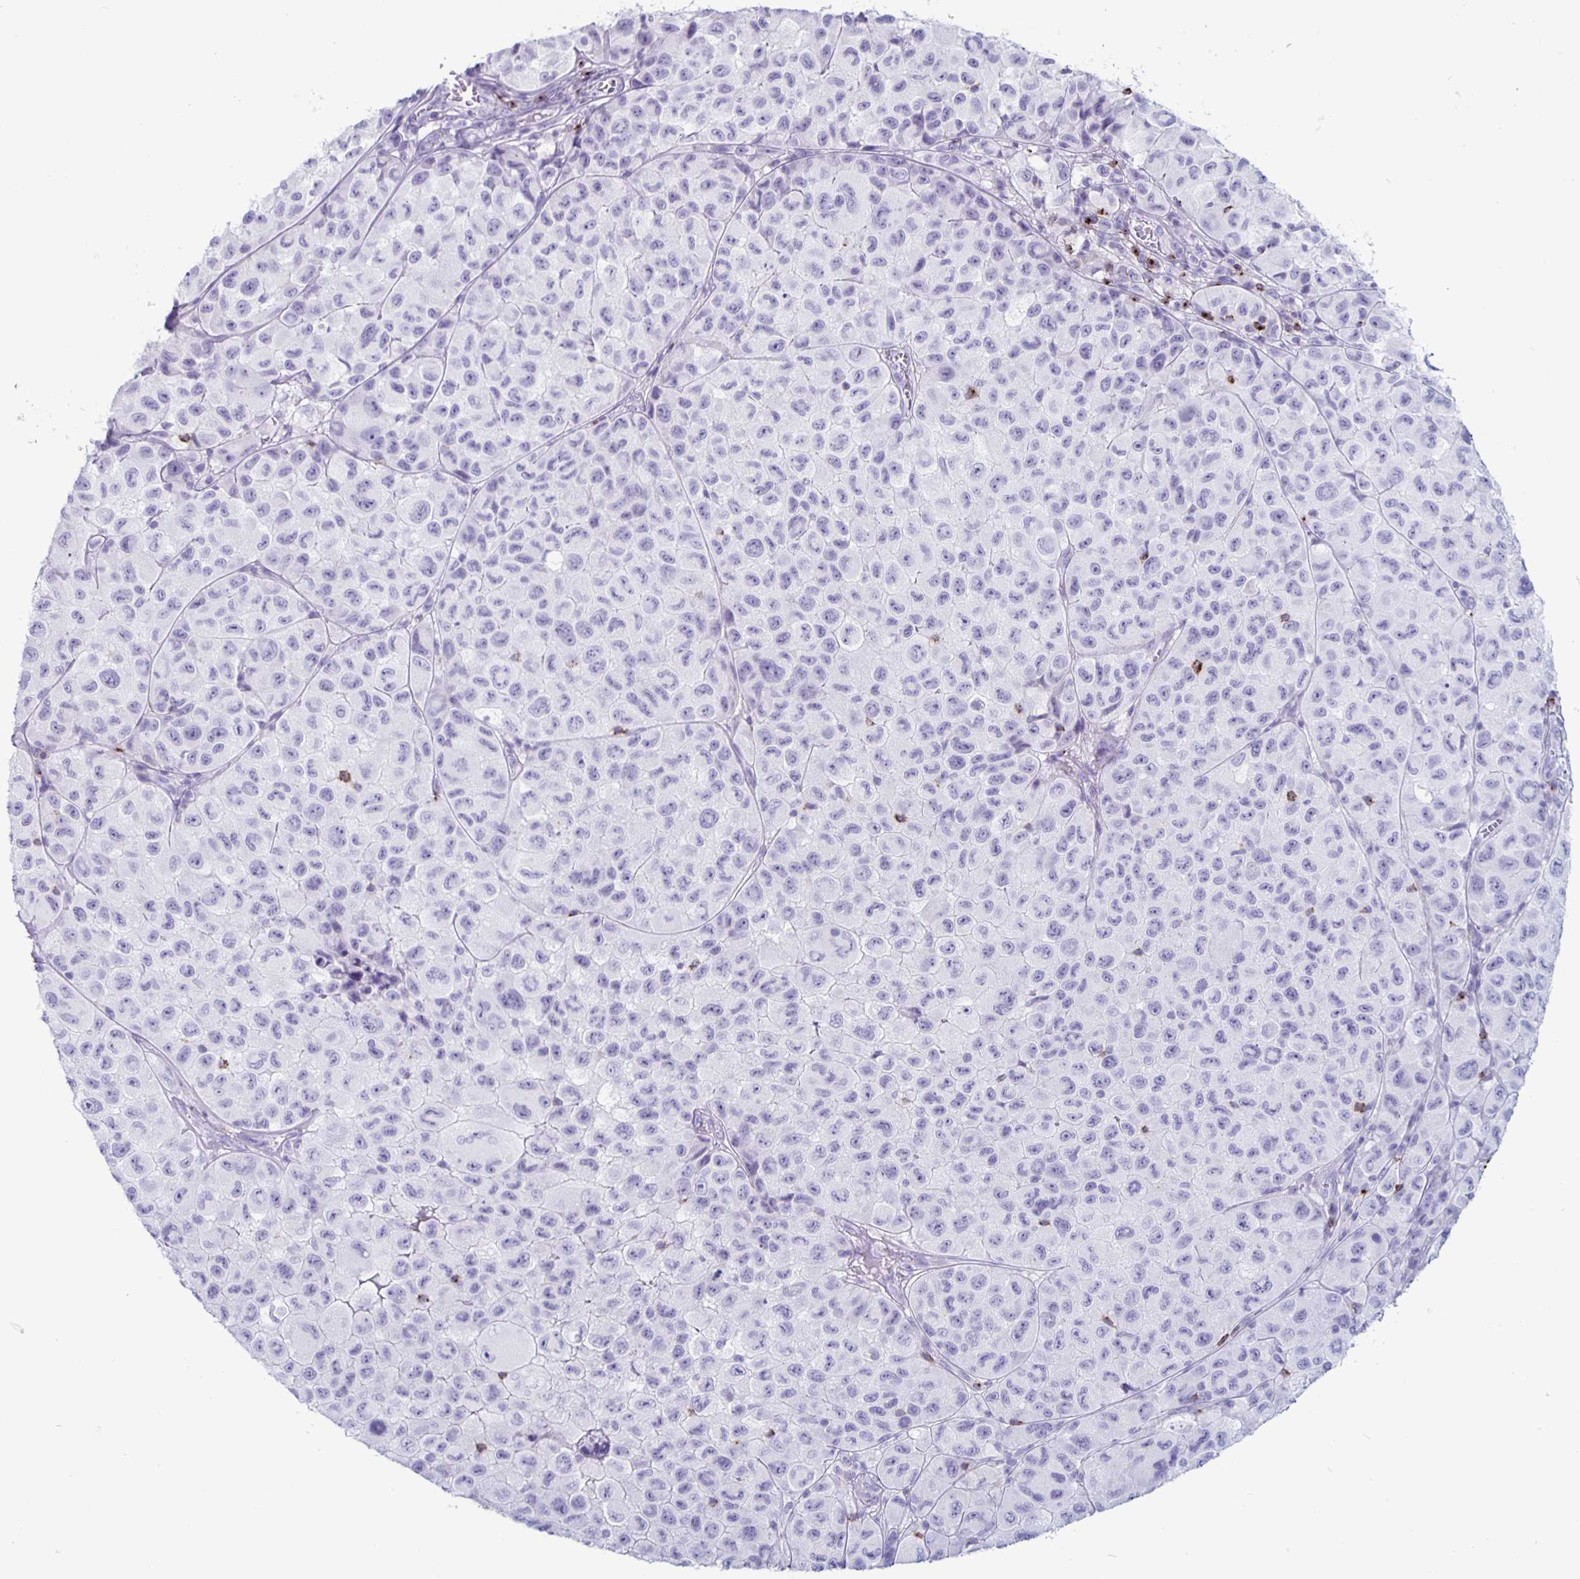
{"staining": {"intensity": "negative", "quantity": "none", "location": "none"}, "tissue": "melanoma", "cell_type": "Tumor cells", "image_type": "cancer", "snomed": [{"axis": "morphology", "description": "Malignant melanoma, NOS"}, {"axis": "topography", "description": "Skin"}], "caption": "Tumor cells are negative for brown protein staining in malignant melanoma.", "gene": "GZMK", "patient": {"sex": "male", "age": 93}}